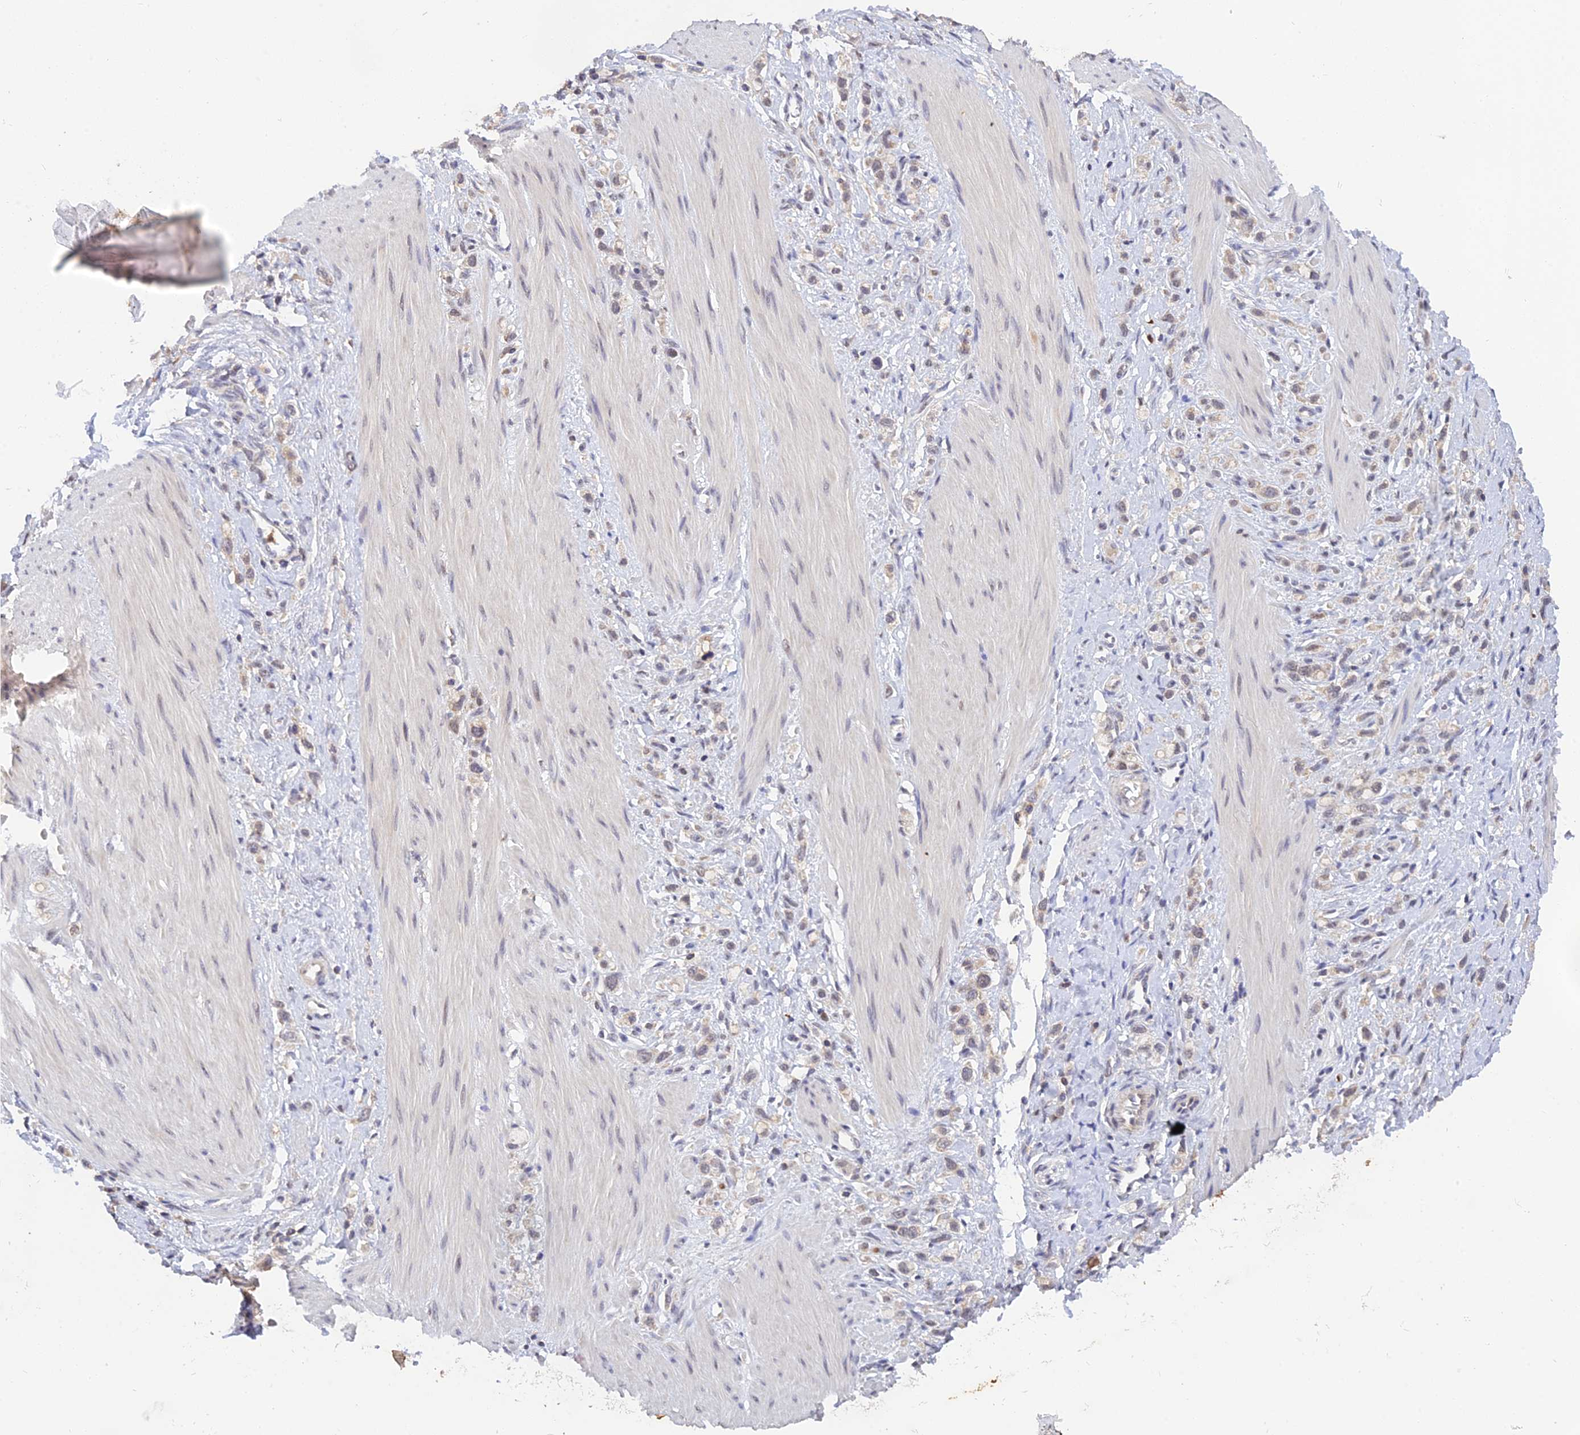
{"staining": {"intensity": "negative", "quantity": "none", "location": "none"}, "tissue": "stomach cancer", "cell_type": "Tumor cells", "image_type": "cancer", "snomed": [{"axis": "morphology", "description": "Adenocarcinoma, NOS"}, {"axis": "topography", "description": "Stomach"}], "caption": "An immunohistochemistry (IHC) photomicrograph of stomach cancer is shown. There is no staining in tumor cells of stomach cancer. (DAB IHC, high magnification).", "gene": "PEX16", "patient": {"sex": "female", "age": 65}}